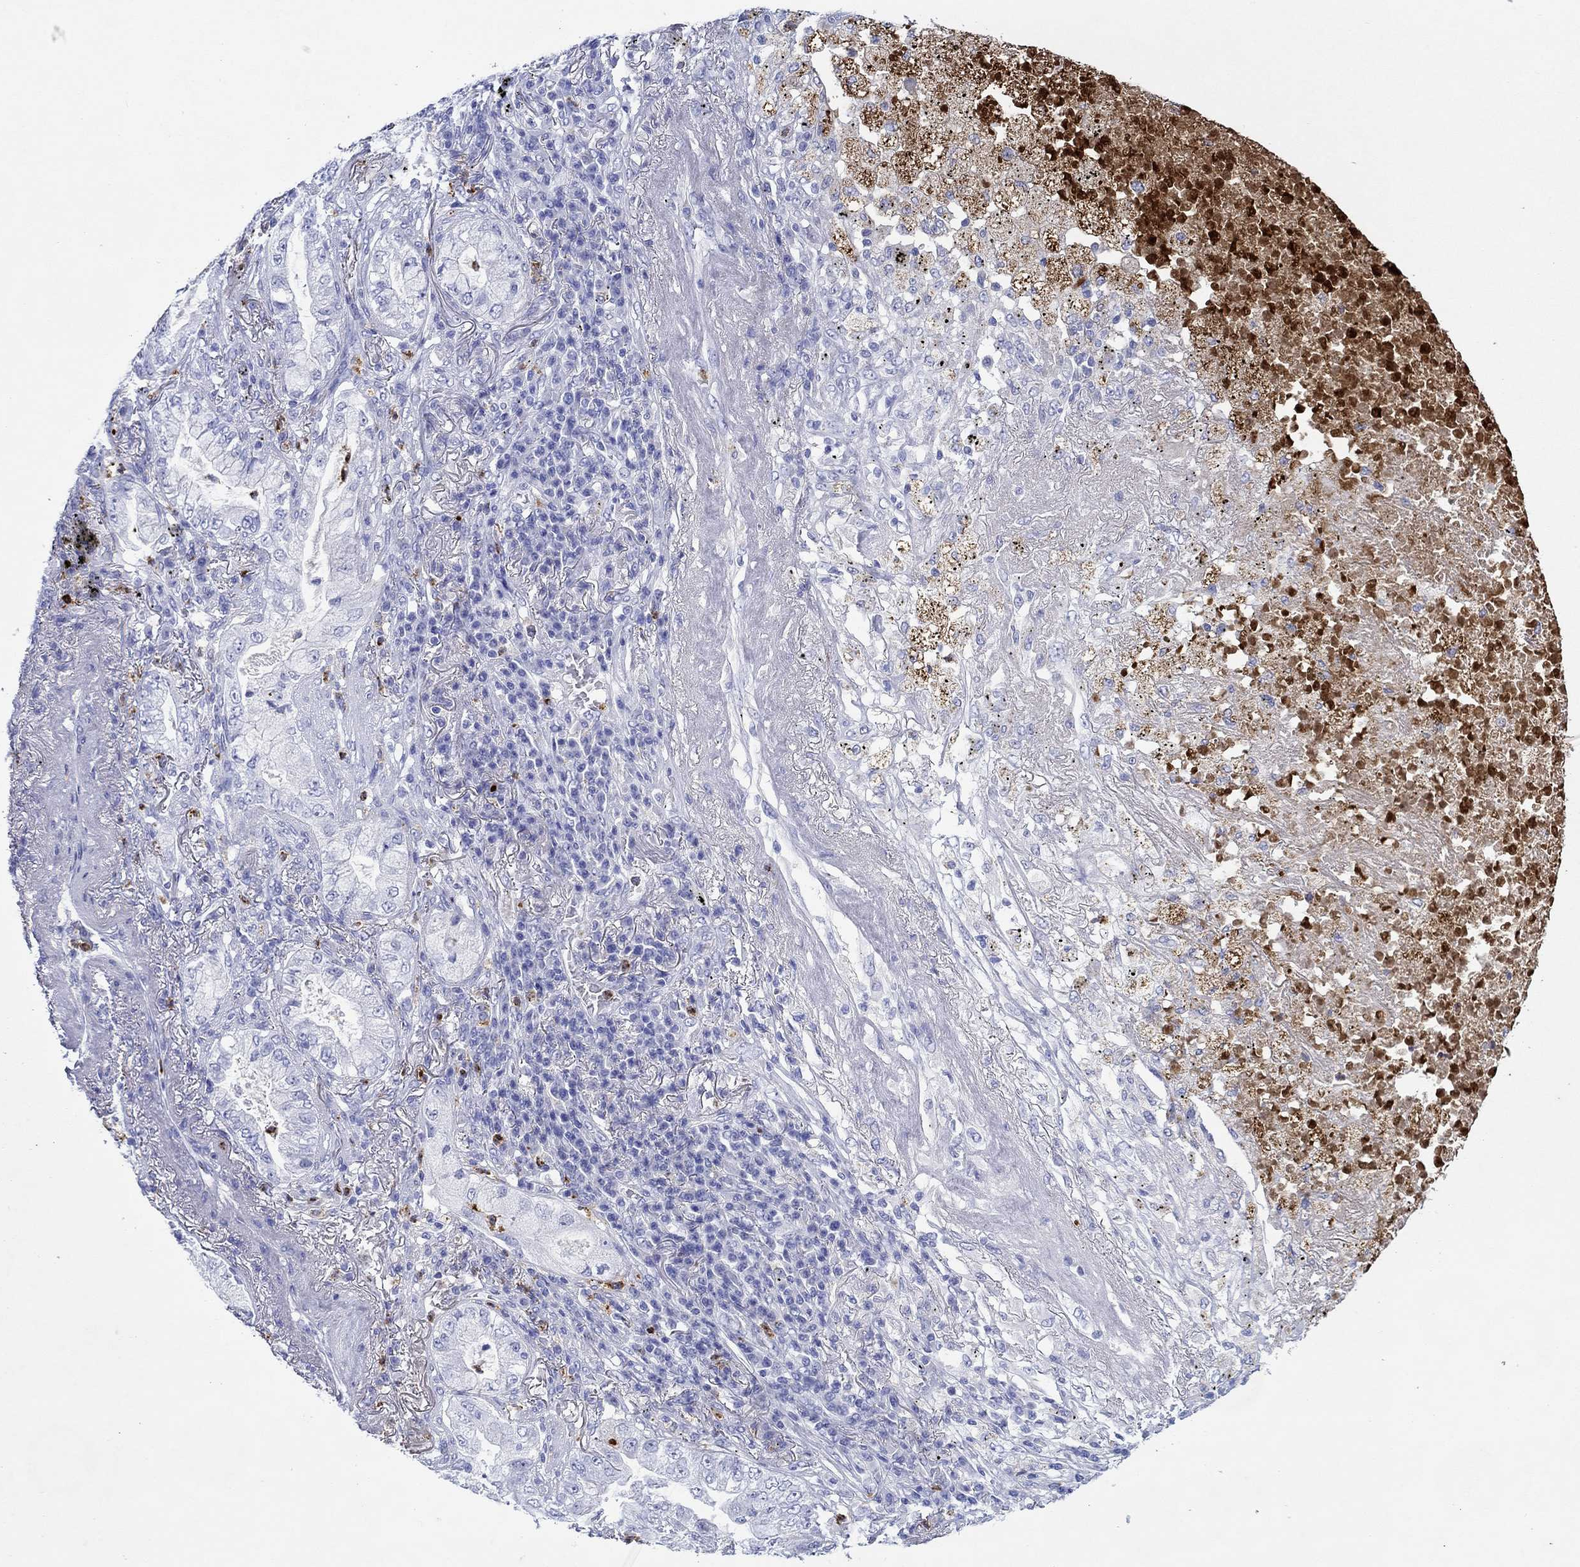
{"staining": {"intensity": "negative", "quantity": "none", "location": "none"}, "tissue": "lung cancer", "cell_type": "Tumor cells", "image_type": "cancer", "snomed": [{"axis": "morphology", "description": "Adenocarcinoma, NOS"}, {"axis": "topography", "description": "Lung"}], "caption": "Immunohistochemistry (IHC) of adenocarcinoma (lung) demonstrates no staining in tumor cells.", "gene": "EPX", "patient": {"sex": "female", "age": 73}}